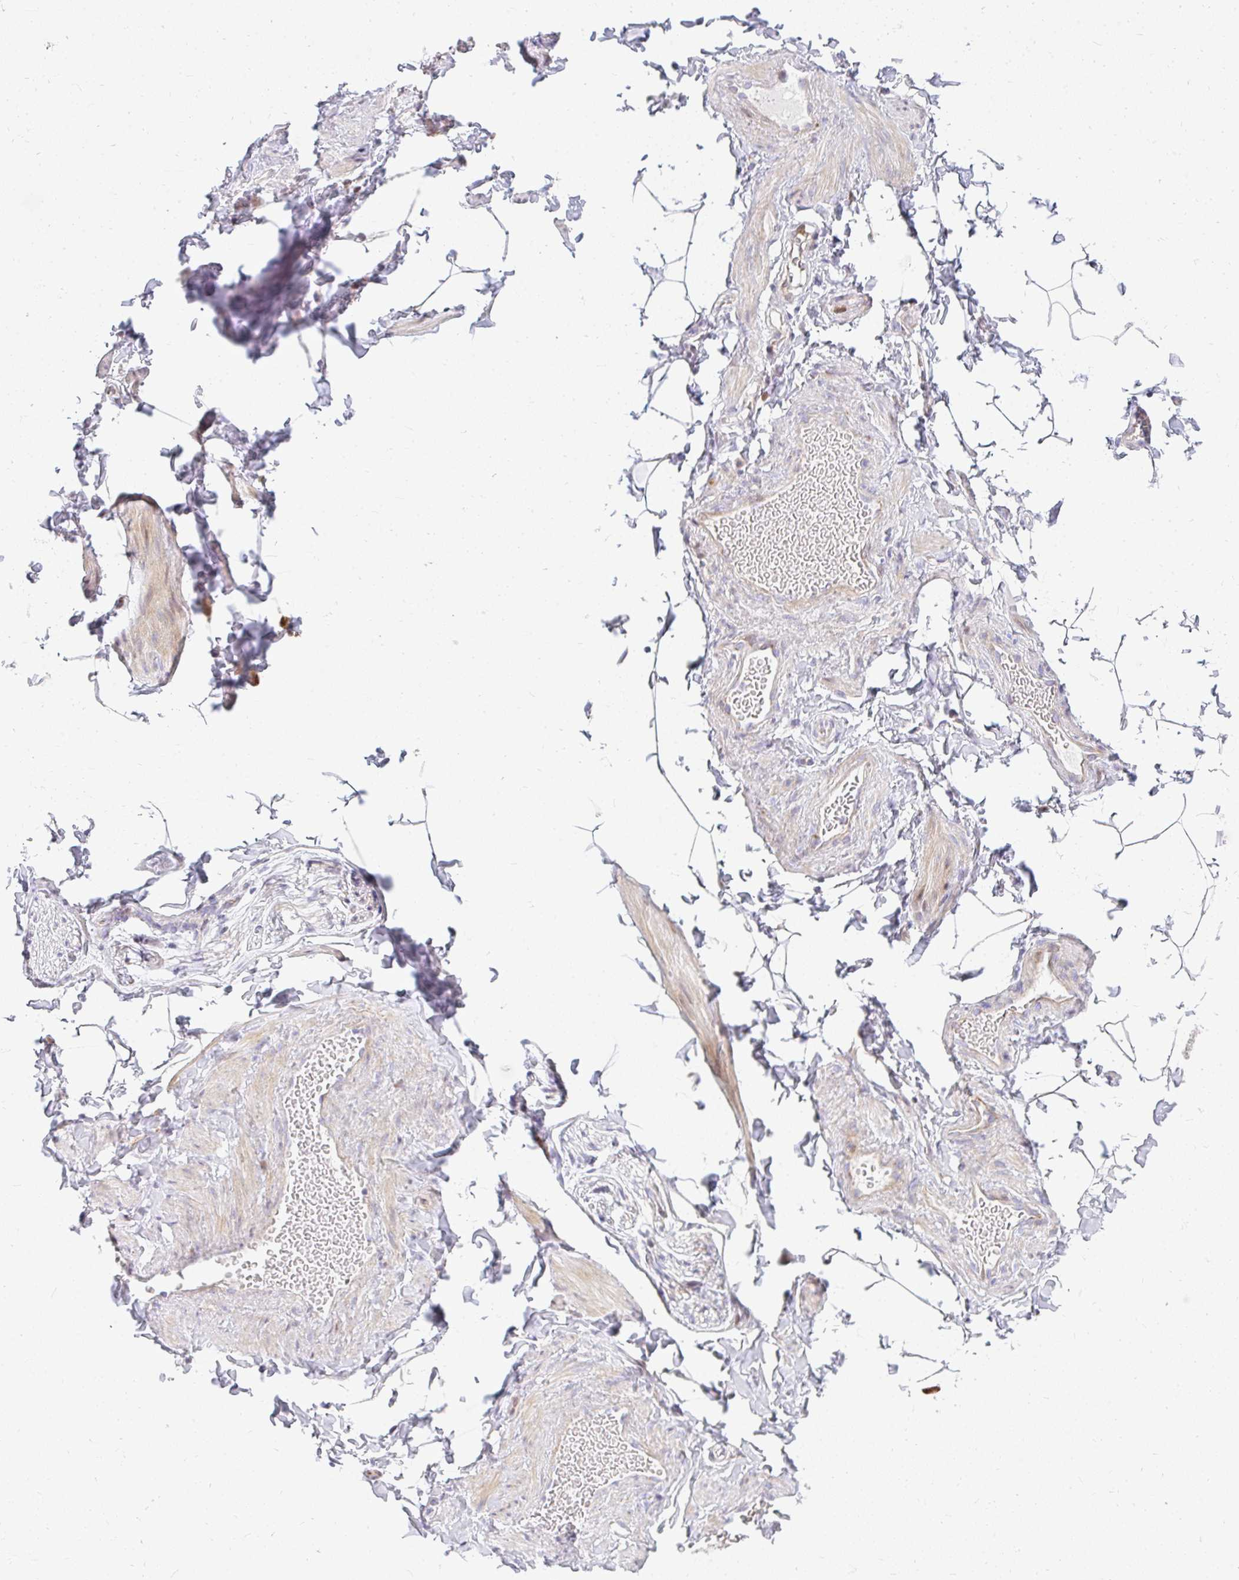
{"staining": {"intensity": "negative", "quantity": "none", "location": "none"}, "tissue": "adipose tissue", "cell_type": "Adipocytes", "image_type": "normal", "snomed": [{"axis": "morphology", "description": "Normal tissue, NOS"}, {"axis": "topography", "description": "Soft tissue"}, {"axis": "topography", "description": "Adipose tissue"}, {"axis": "topography", "description": "Vascular tissue"}, {"axis": "topography", "description": "Peripheral nerve tissue"}], "caption": "A photomicrograph of adipose tissue stained for a protein exhibits no brown staining in adipocytes.", "gene": "PLA2G5", "patient": {"sex": "male", "age": 29}}